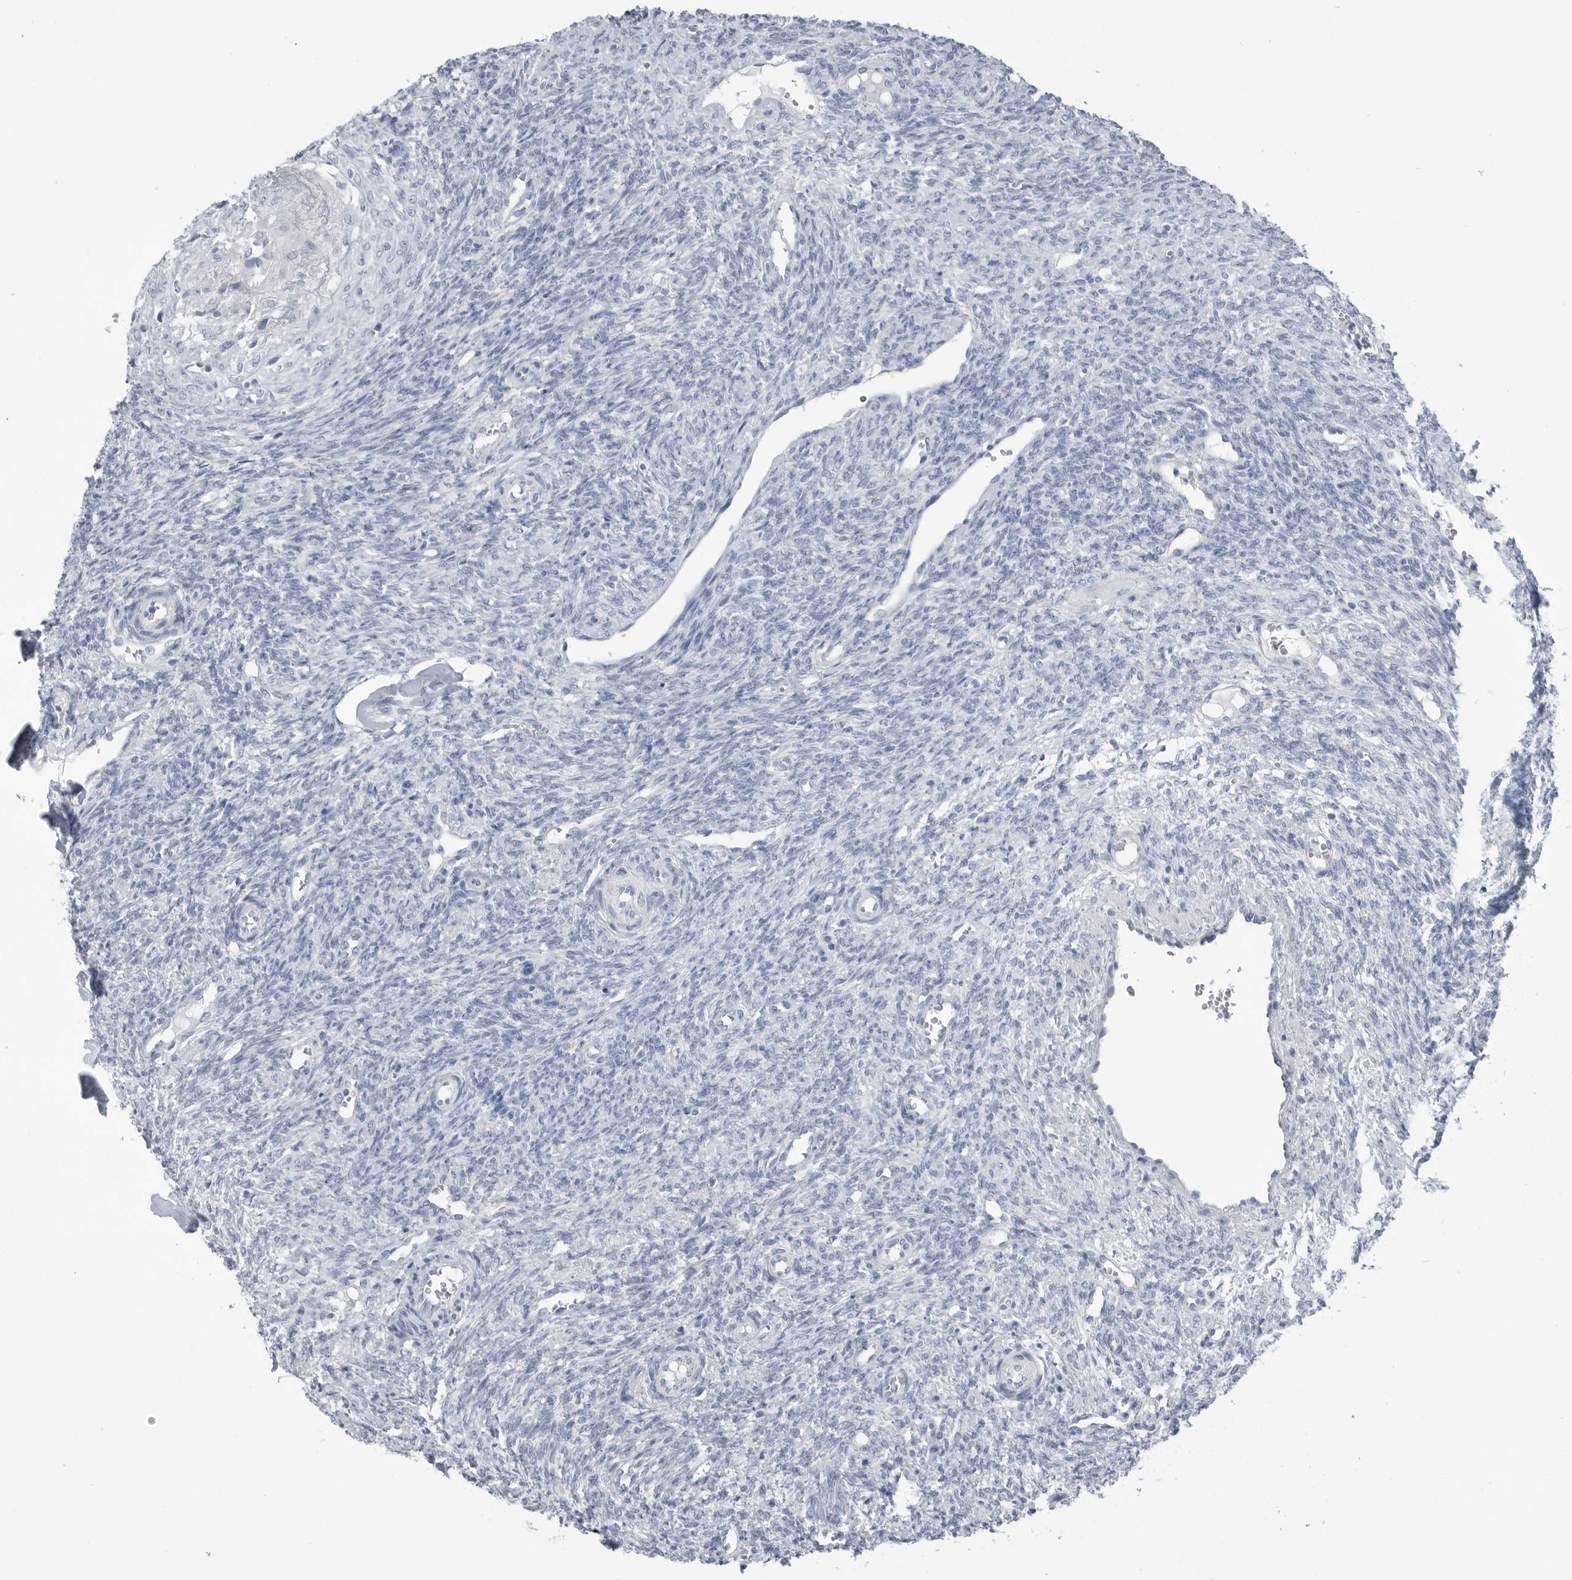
{"staining": {"intensity": "negative", "quantity": "none", "location": "none"}, "tissue": "ovary", "cell_type": "Follicle cells", "image_type": "normal", "snomed": [{"axis": "morphology", "description": "Normal tissue, NOS"}, {"axis": "topography", "description": "Ovary"}], "caption": "There is no significant staining in follicle cells of ovary. (Brightfield microscopy of DAB immunohistochemistry at high magnification).", "gene": "ABHD12", "patient": {"sex": "female", "age": 41}}